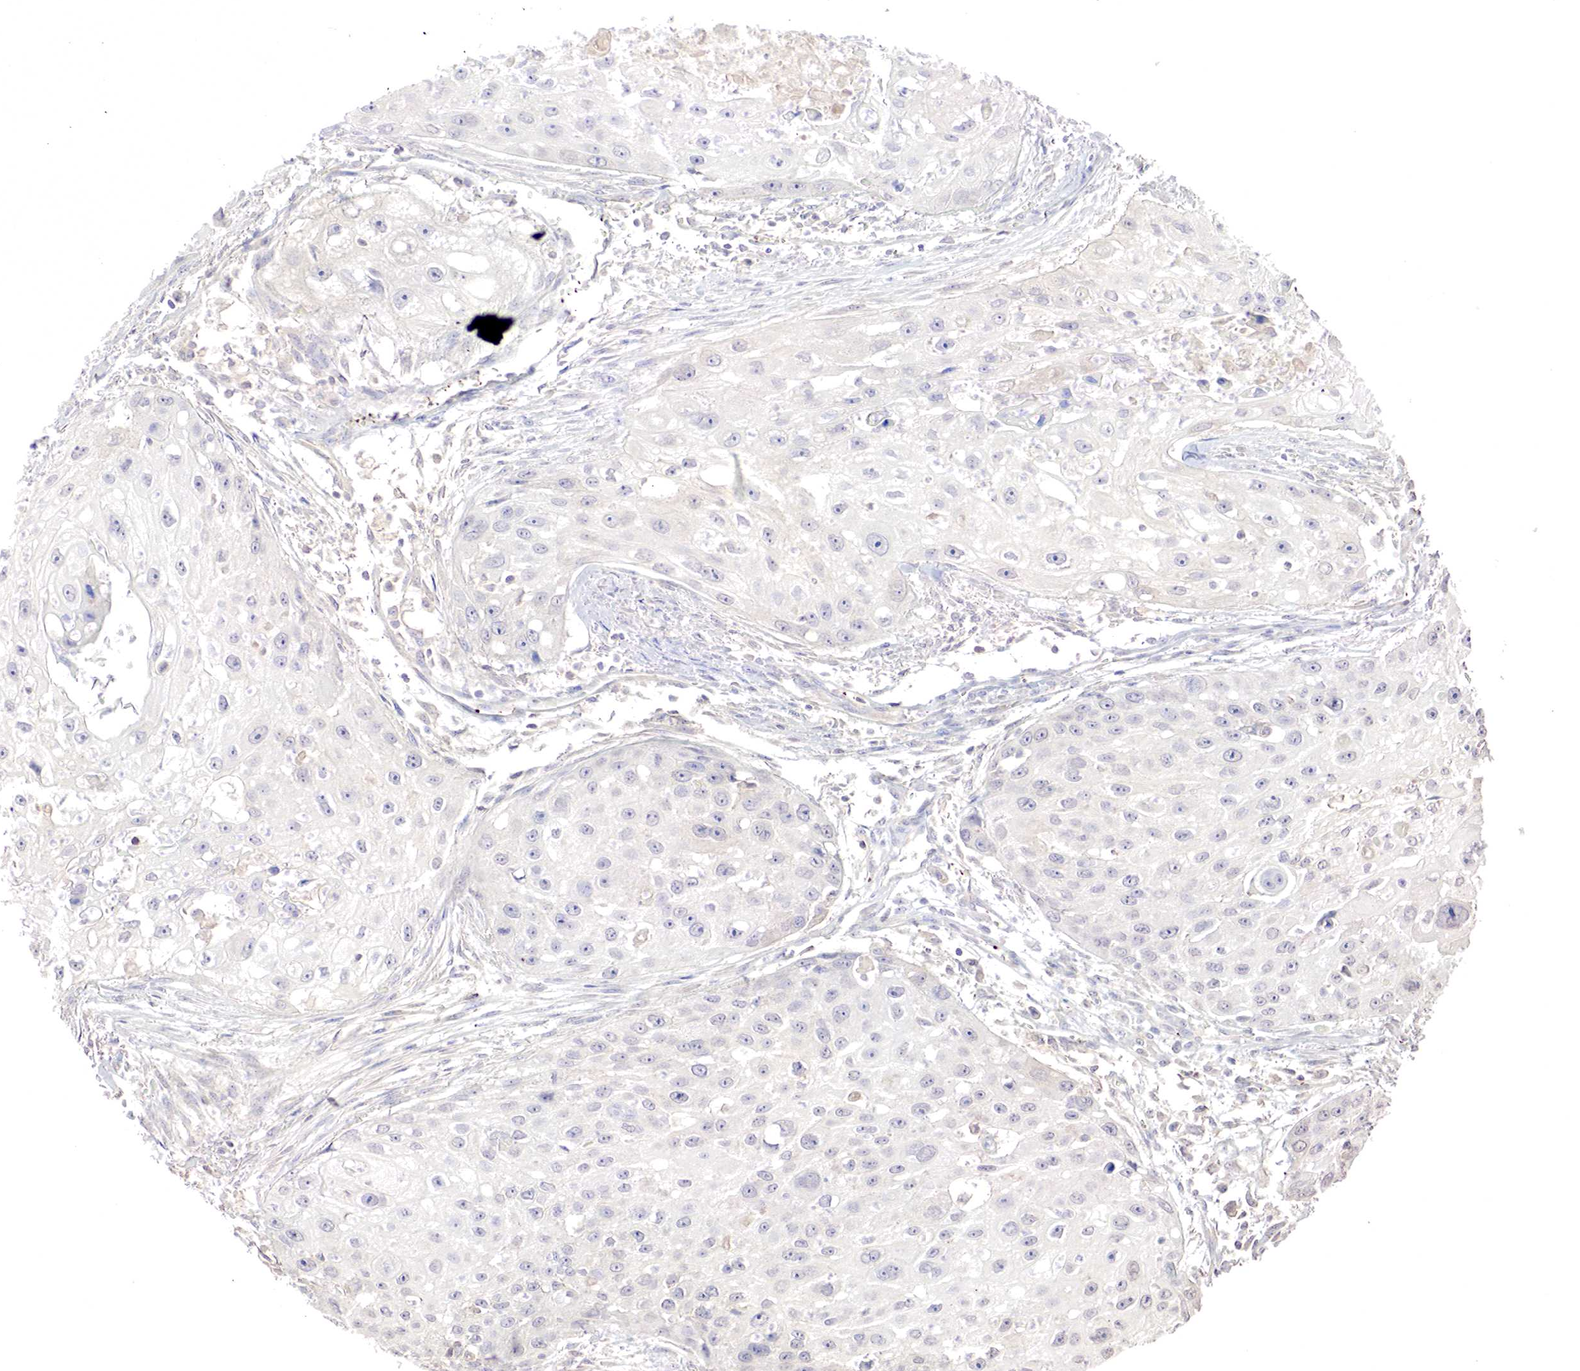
{"staining": {"intensity": "negative", "quantity": "none", "location": "none"}, "tissue": "head and neck cancer", "cell_type": "Tumor cells", "image_type": "cancer", "snomed": [{"axis": "morphology", "description": "Squamous cell carcinoma, NOS"}, {"axis": "topography", "description": "Head-Neck"}], "caption": "The image exhibits no significant positivity in tumor cells of squamous cell carcinoma (head and neck).", "gene": "GATA1", "patient": {"sex": "male", "age": 64}}